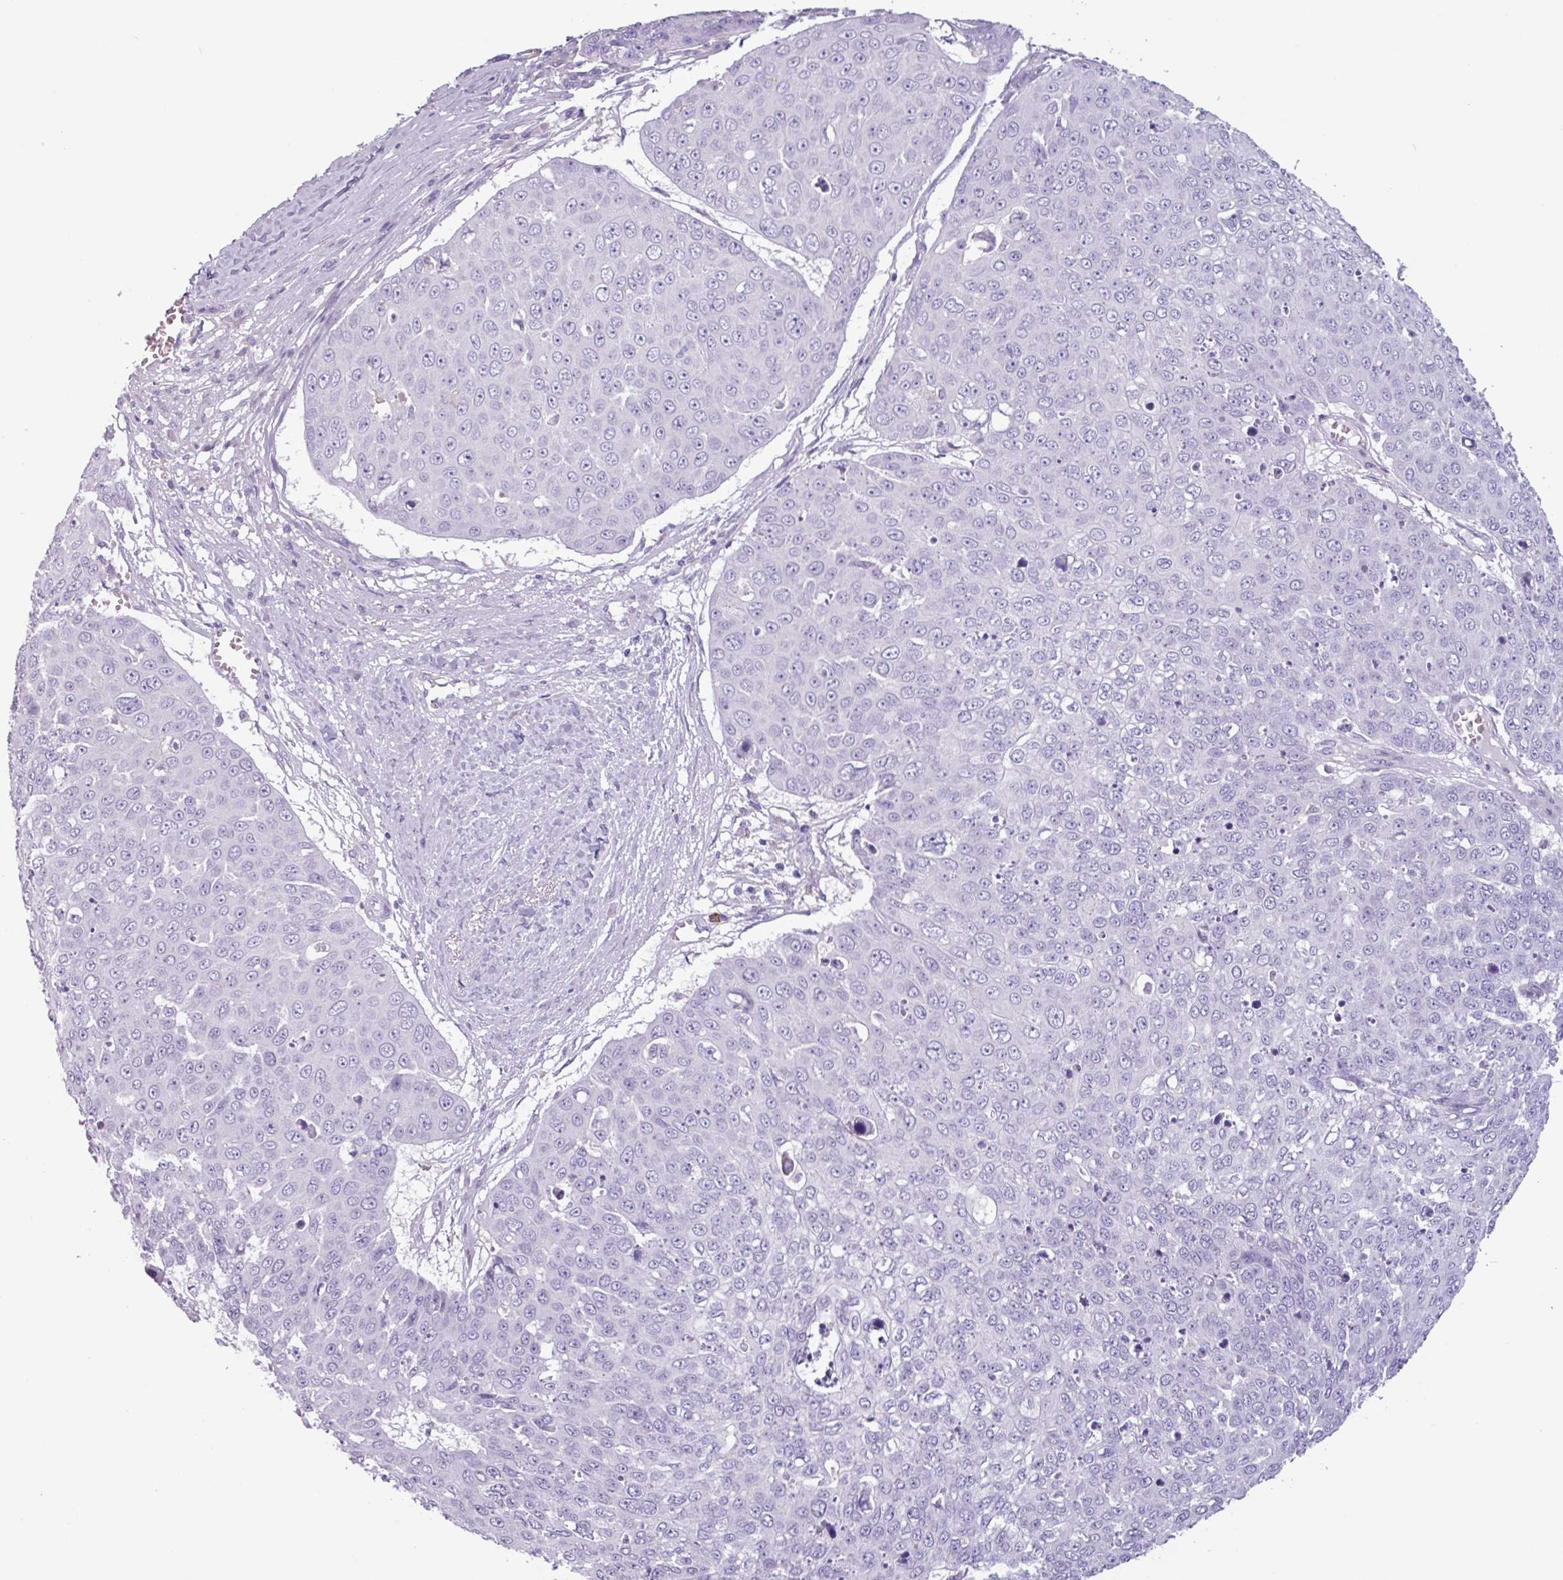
{"staining": {"intensity": "negative", "quantity": "none", "location": "none"}, "tissue": "skin cancer", "cell_type": "Tumor cells", "image_type": "cancer", "snomed": [{"axis": "morphology", "description": "Squamous cell carcinoma, NOS"}, {"axis": "topography", "description": "Skin"}], "caption": "Tumor cells show no significant protein positivity in skin cancer.", "gene": "ADGRE1", "patient": {"sex": "male", "age": 71}}